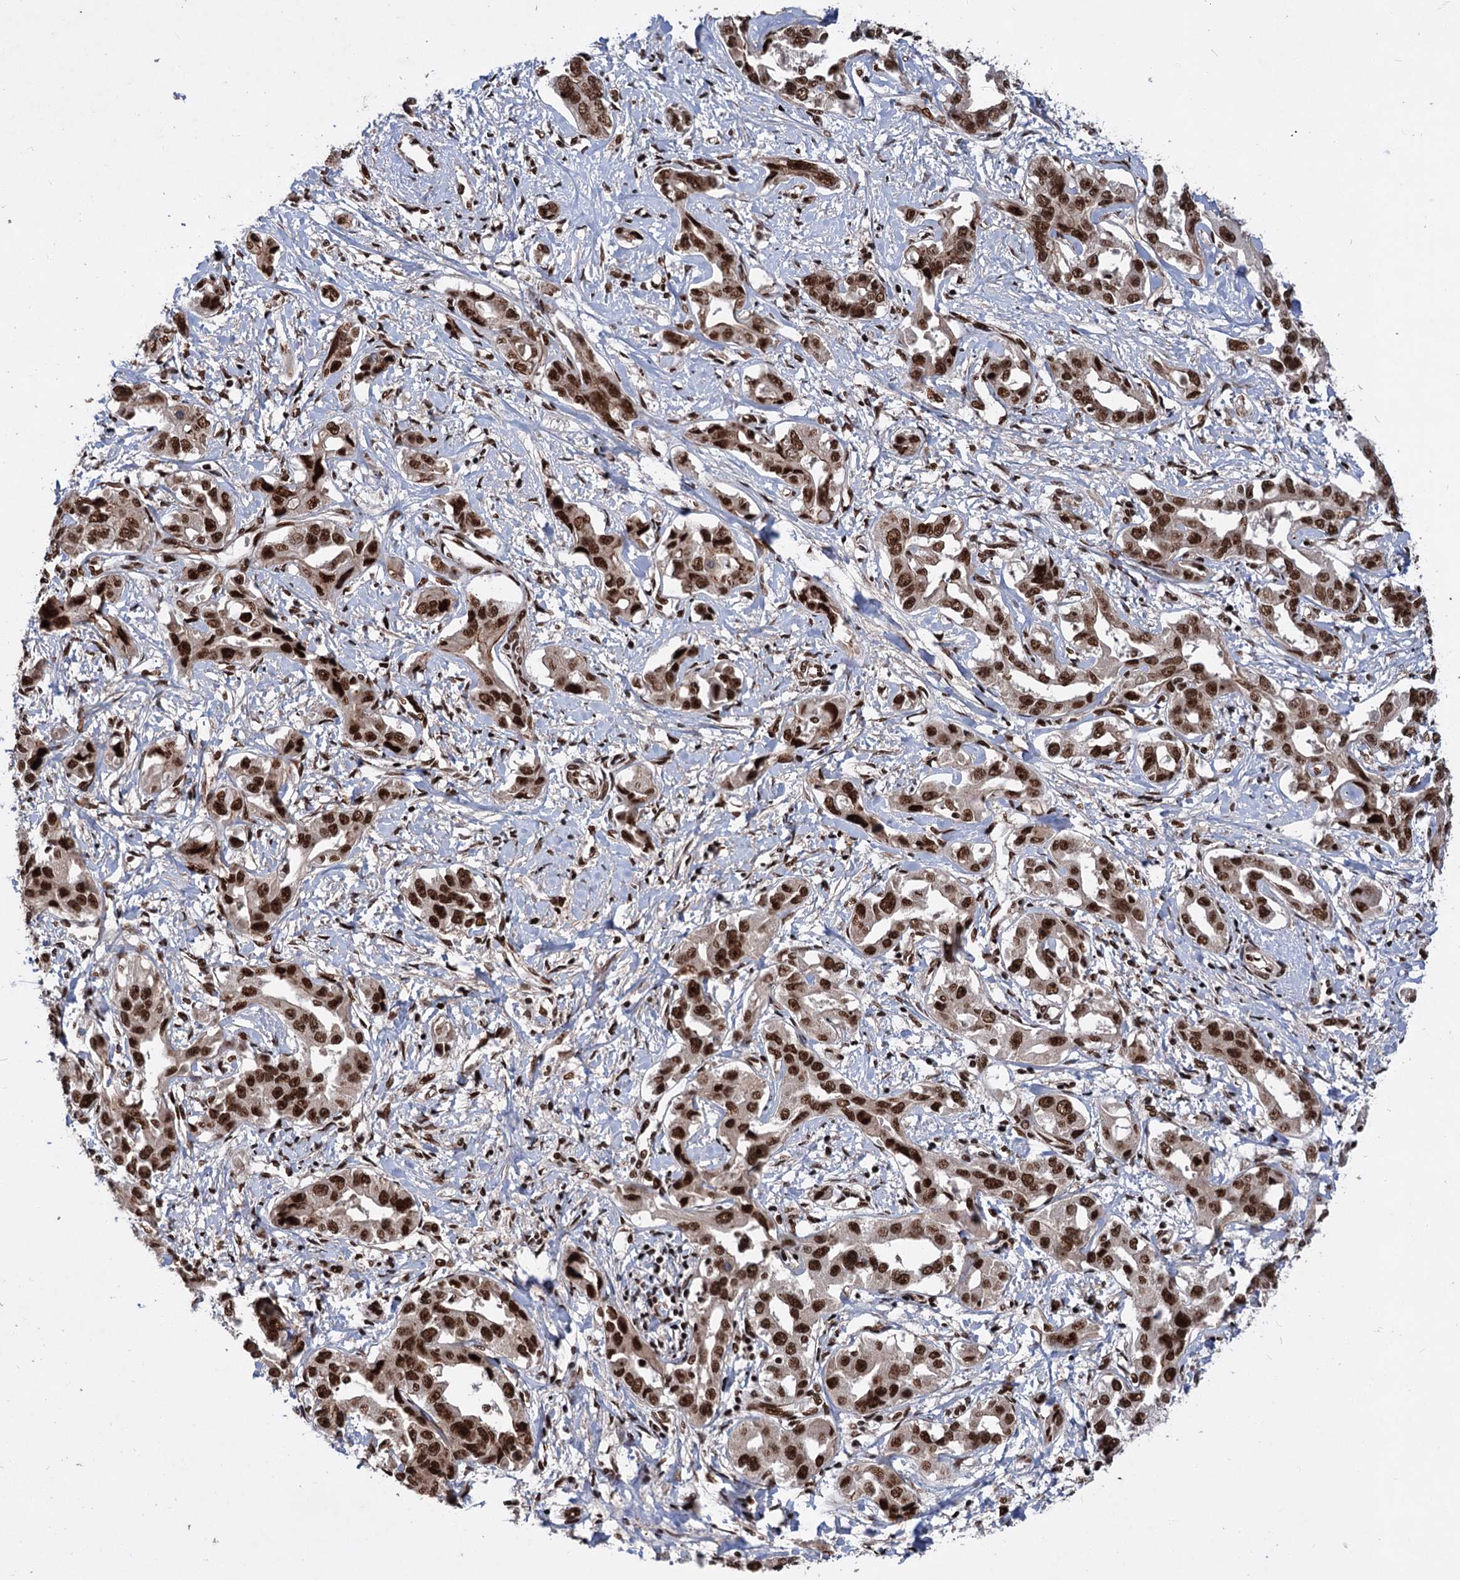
{"staining": {"intensity": "strong", "quantity": ">75%", "location": "nuclear"}, "tissue": "liver cancer", "cell_type": "Tumor cells", "image_type": "cancer", "snomed": [{"axis": "morphology", "description": "Cholangiocarcinoma"}, {"axis": "topography", "description": "Liver"}], "caption": "Liver cancer (cholangiocarcinoma) stained with a protein marker demonstrates strong staining in tumor cells.", "gene": "MAML1", "patient": {"sex": "male", "age": 59}}